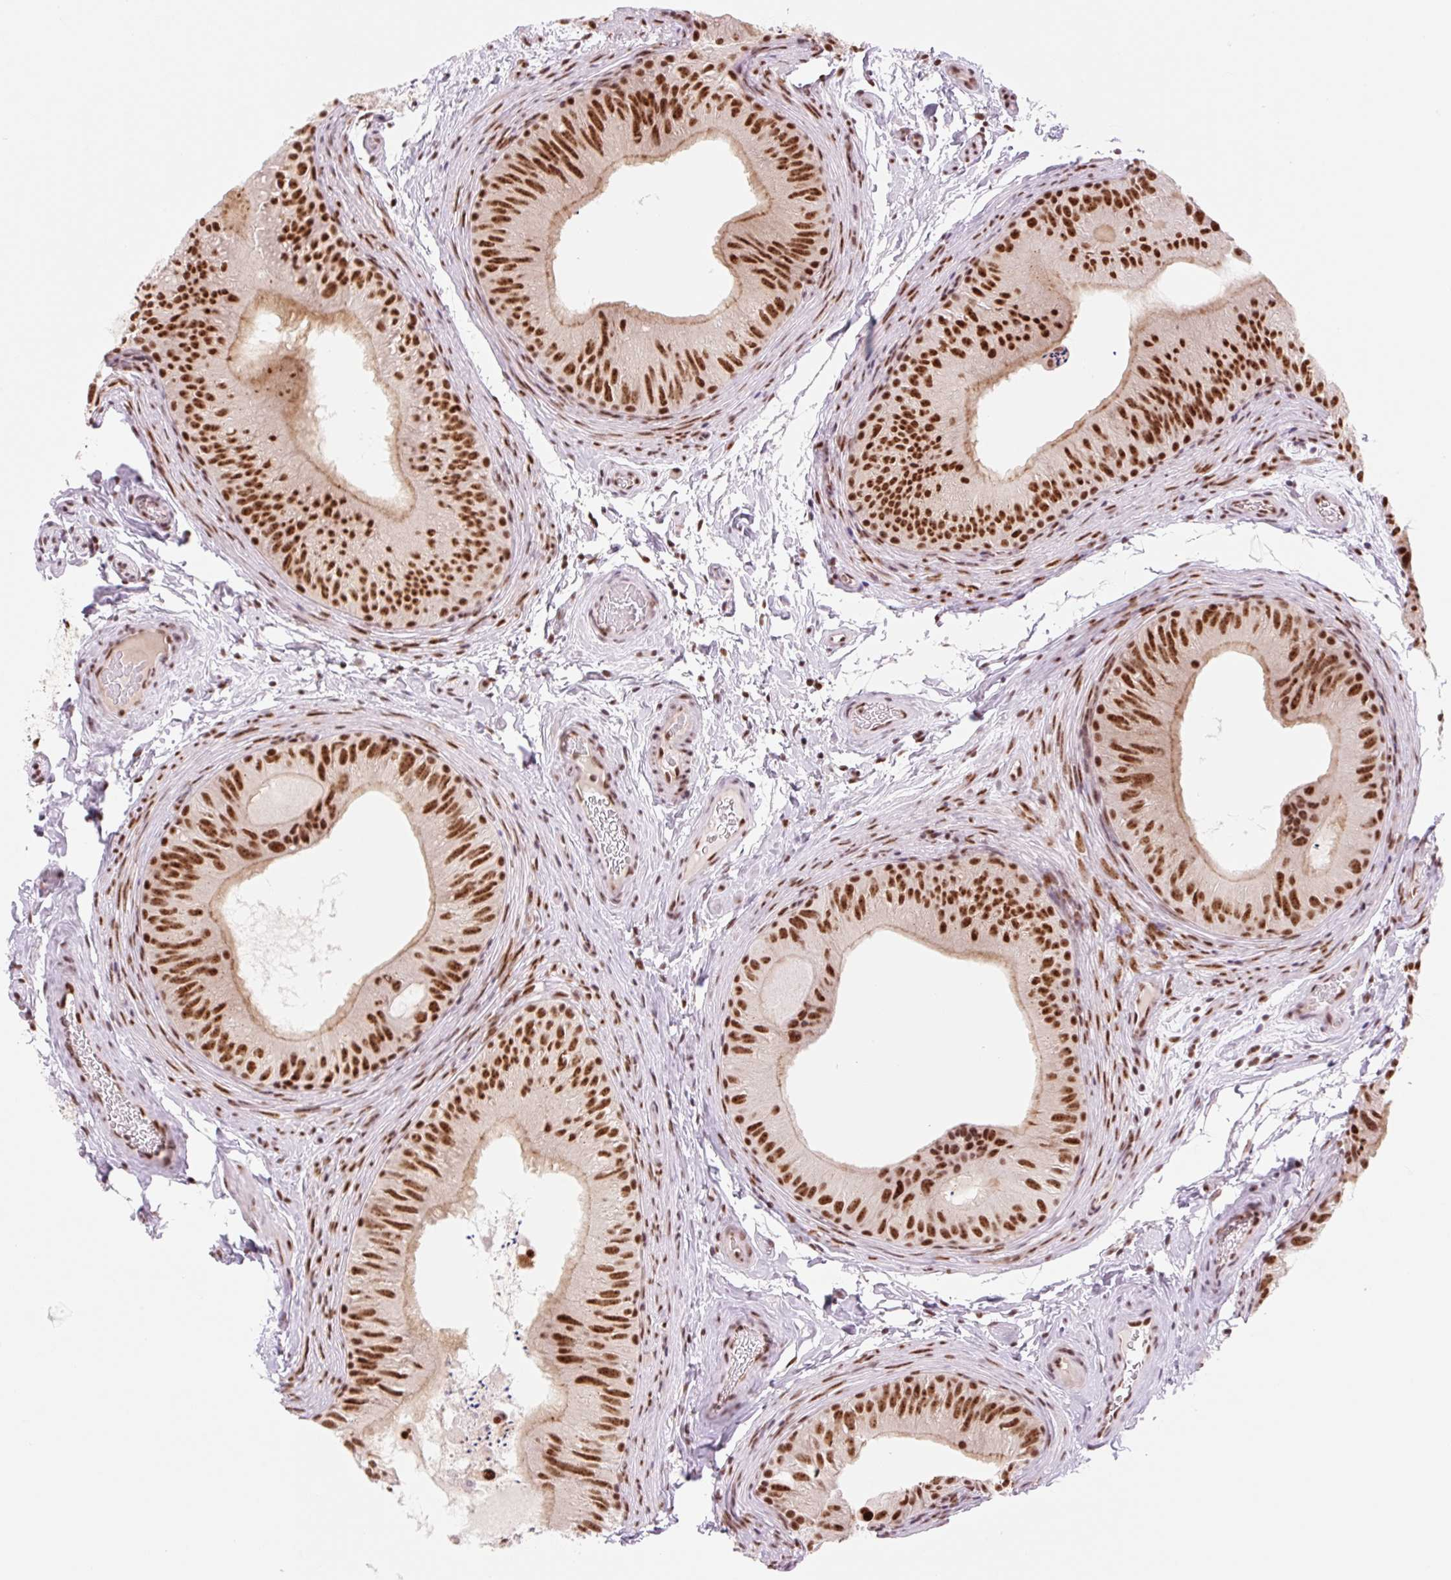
{"staining": {"intensity": "strong", "quantity": ">75%", "location": "nuclear"}, "tissue": "epididymis", "cell_type": "Glandular cells", "image_type": "normal", "snomed": [{"axis": "morphology", "description": "Normal tissue, NOS"}, {"axis": "topography", "description": "Epididymis"}], "caption": "This is an image of immunohistochemistry (IHC) staining of normal epididymis, which shows strong staining in the nuclear of glandular cells.", "gene": "PRDM11", "patient": {"sex": "male", "age": 24}}